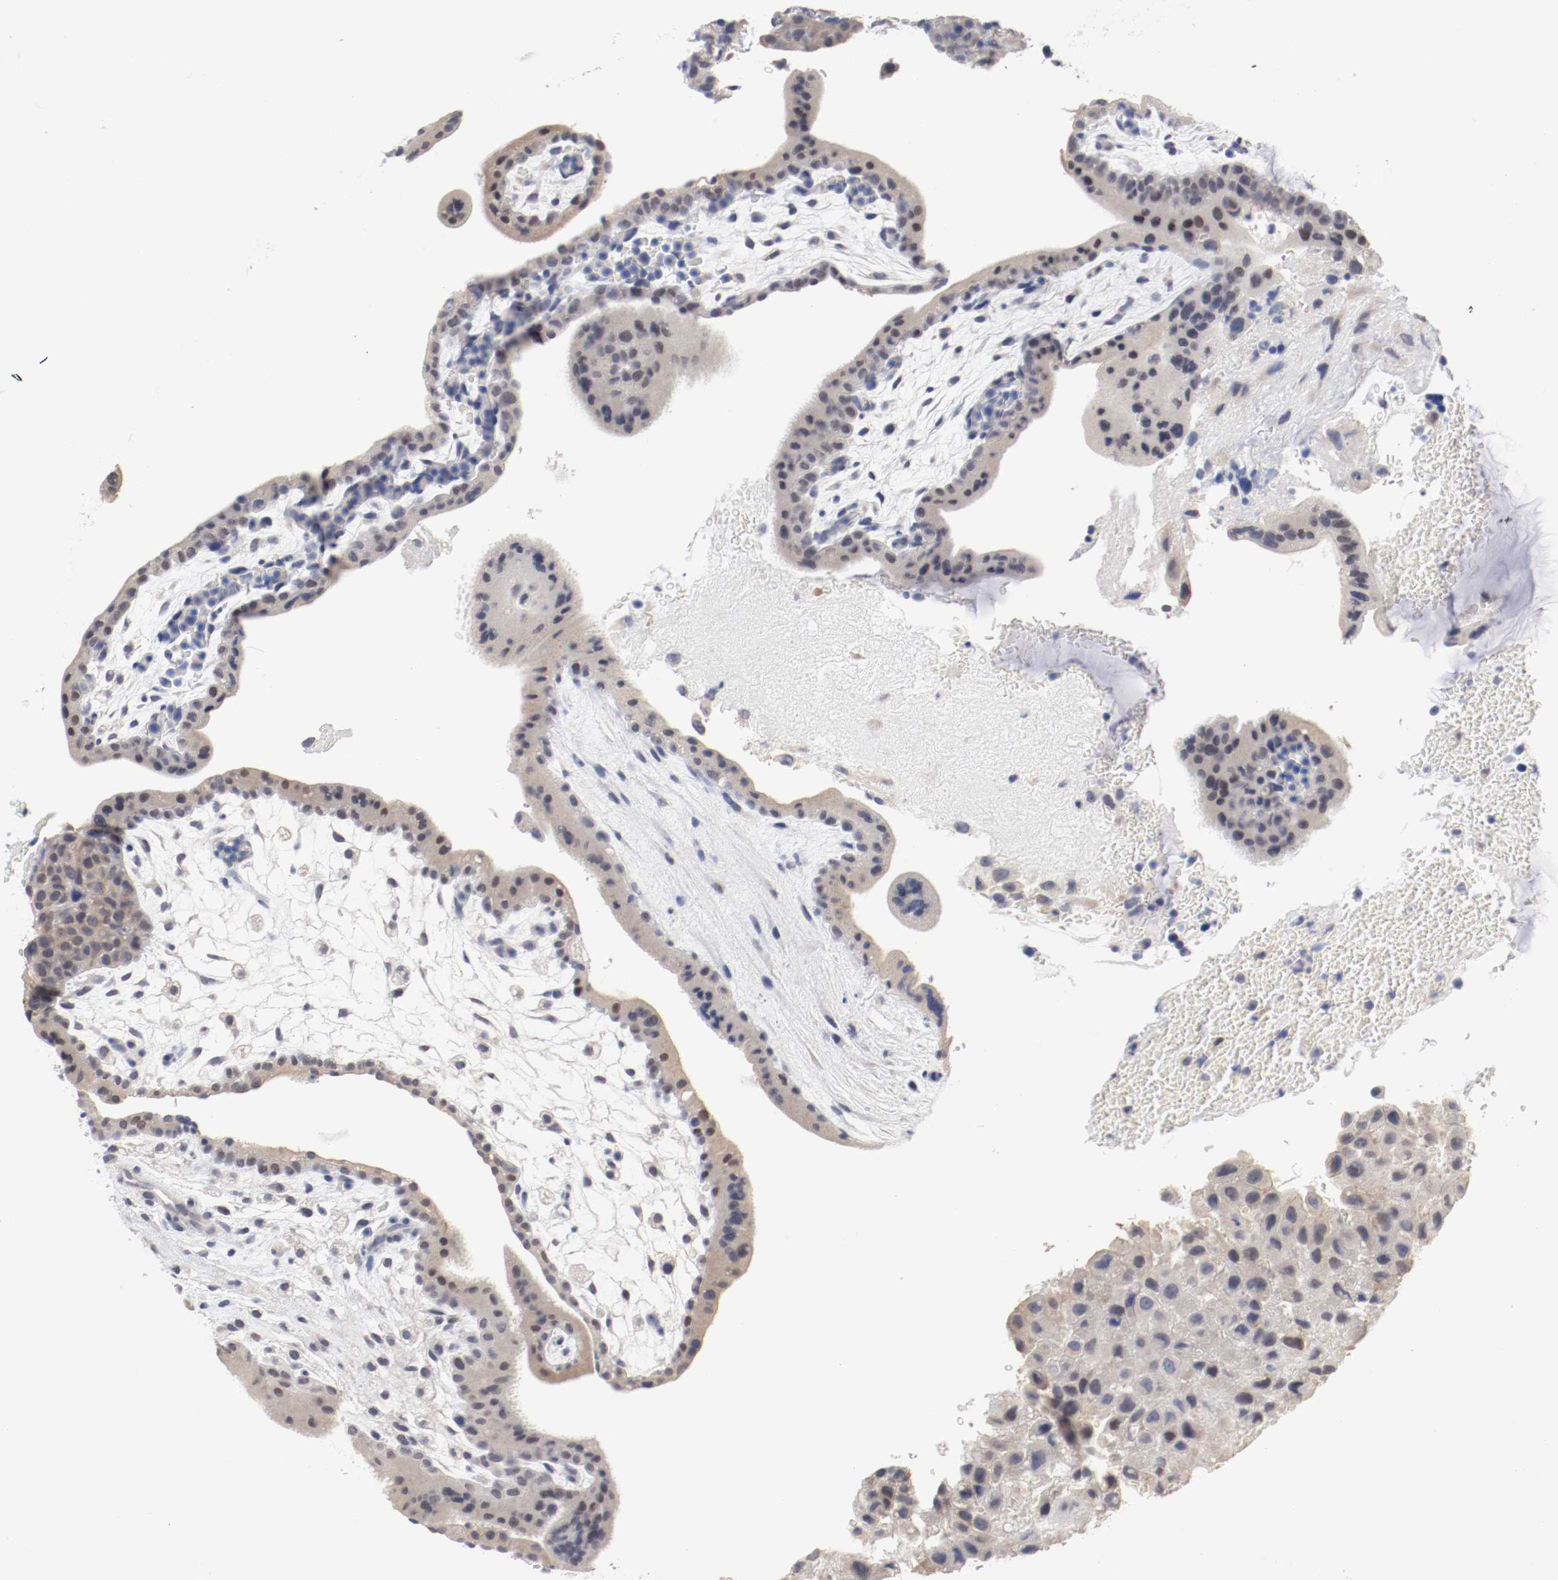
{"staining": {"intensity": "negative", "quantity": "none", "location": "none"}, "tissue": "placenta", "cell_type": "Decidual cells", "image_type": "normal", "snomed": [{"axis": "morphology", "description": "Normal tissue, NOS"}, {"axis": "topography", "description": "Placenta"}], "caption": "Immunohistochemistry photomicrograph of benign placenta stained for a protein (brown), which exhibits no staining in decidual cells. (DAB immunohistochemistry visualized using brightfield microscopy, high magnification).", "gene": "ANKLE2", "patient": {"sex": "female", "age": 35}}